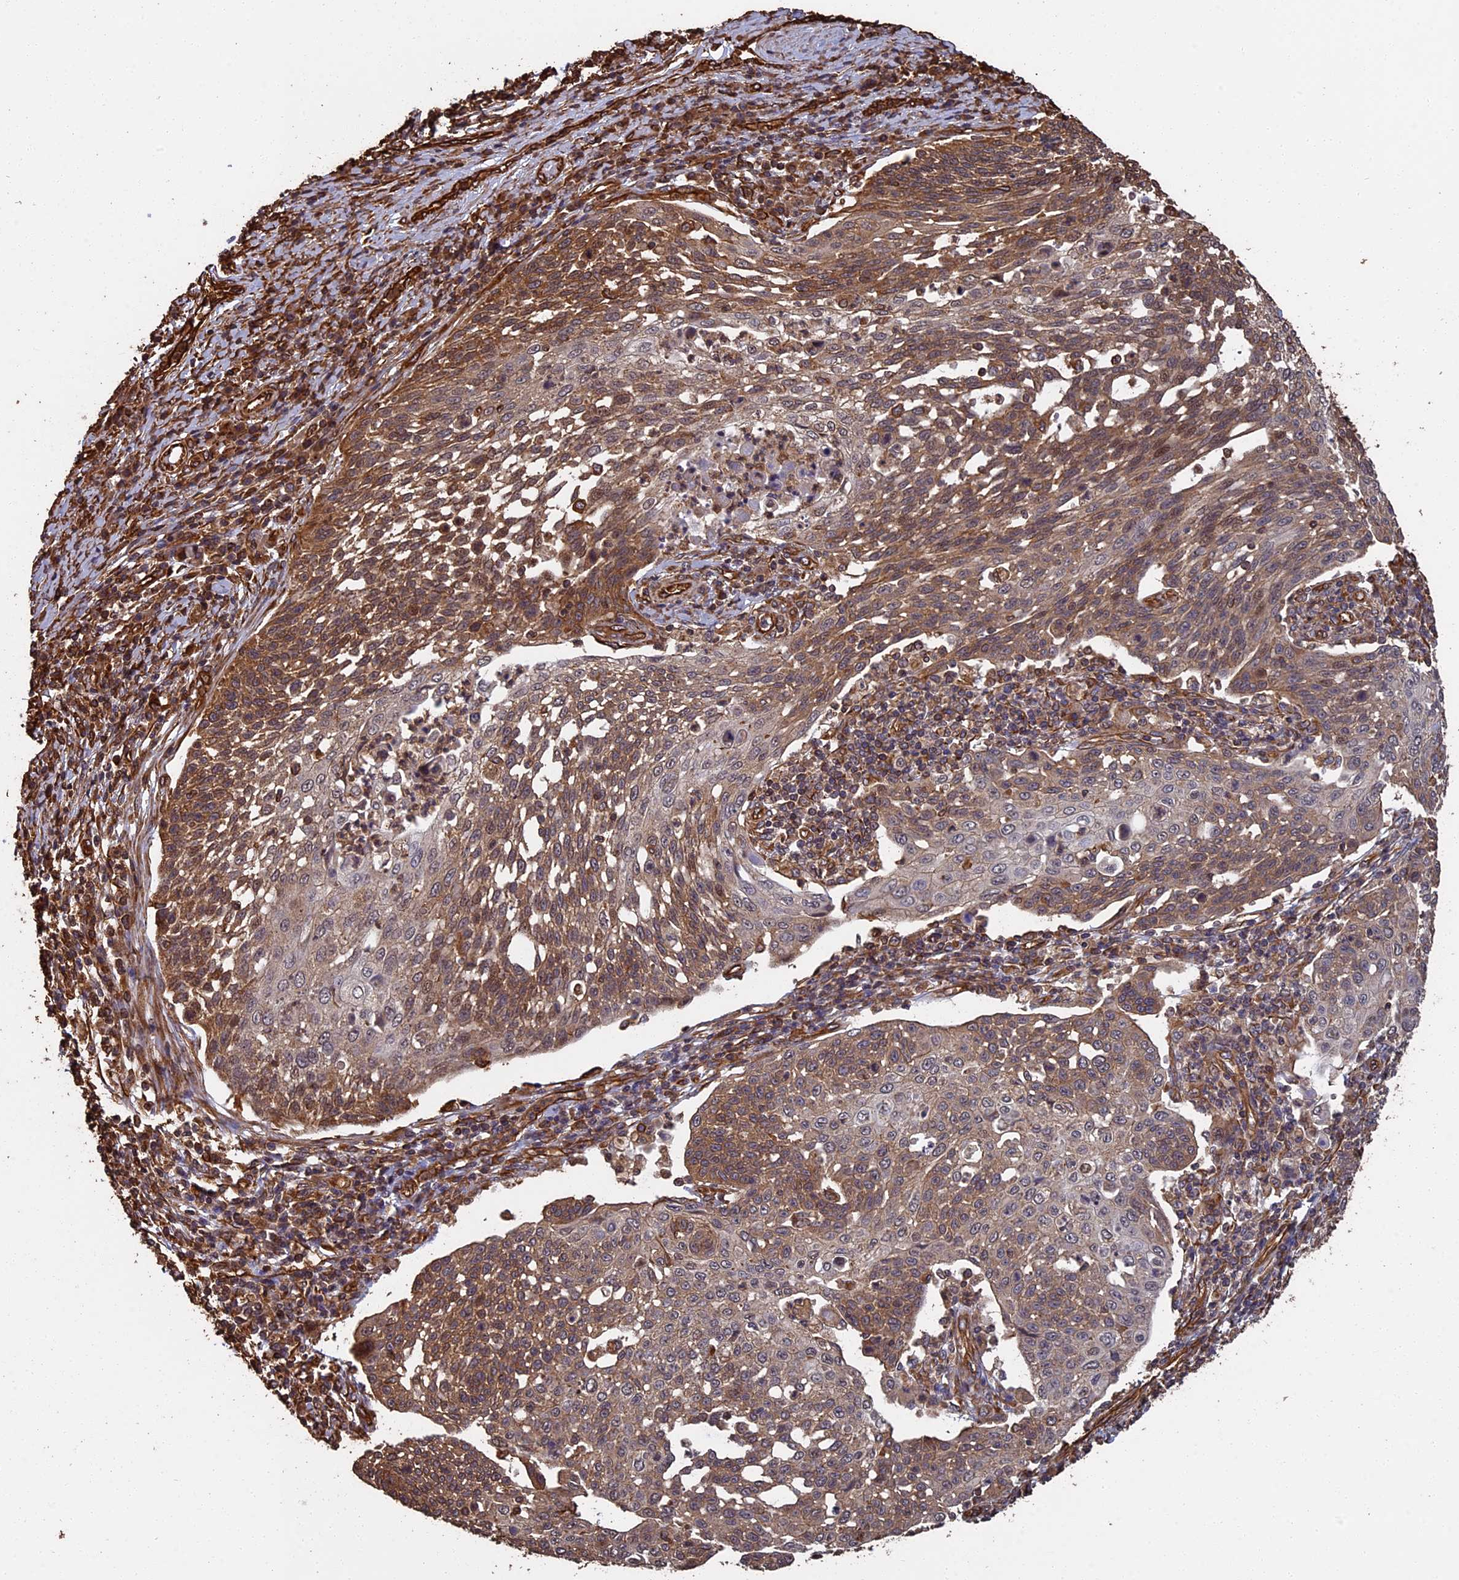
{"staining": {"intensity": "moderate", "quantity": "25%-75%", "location": "cytoplasmic/membranous"}, "tissue": "cervical cancer", "cell_type": "Tumor cells", "image_type": "cancer", "snomed": [{"axis": "morphology", "description": "Squamous cell carcinoma, NOS"}, {"axis": "topography", "description": "Cervix"}], "caption": "Approximately 25%-75% of tumor cells in cervical squamous cell carcinoma show moderate cytoplasmic/membranous protein staining as visualized by brown immunohistochemical staining.", "gene": "CCDC124", "patient": {"sex": "female", "age": 34}}